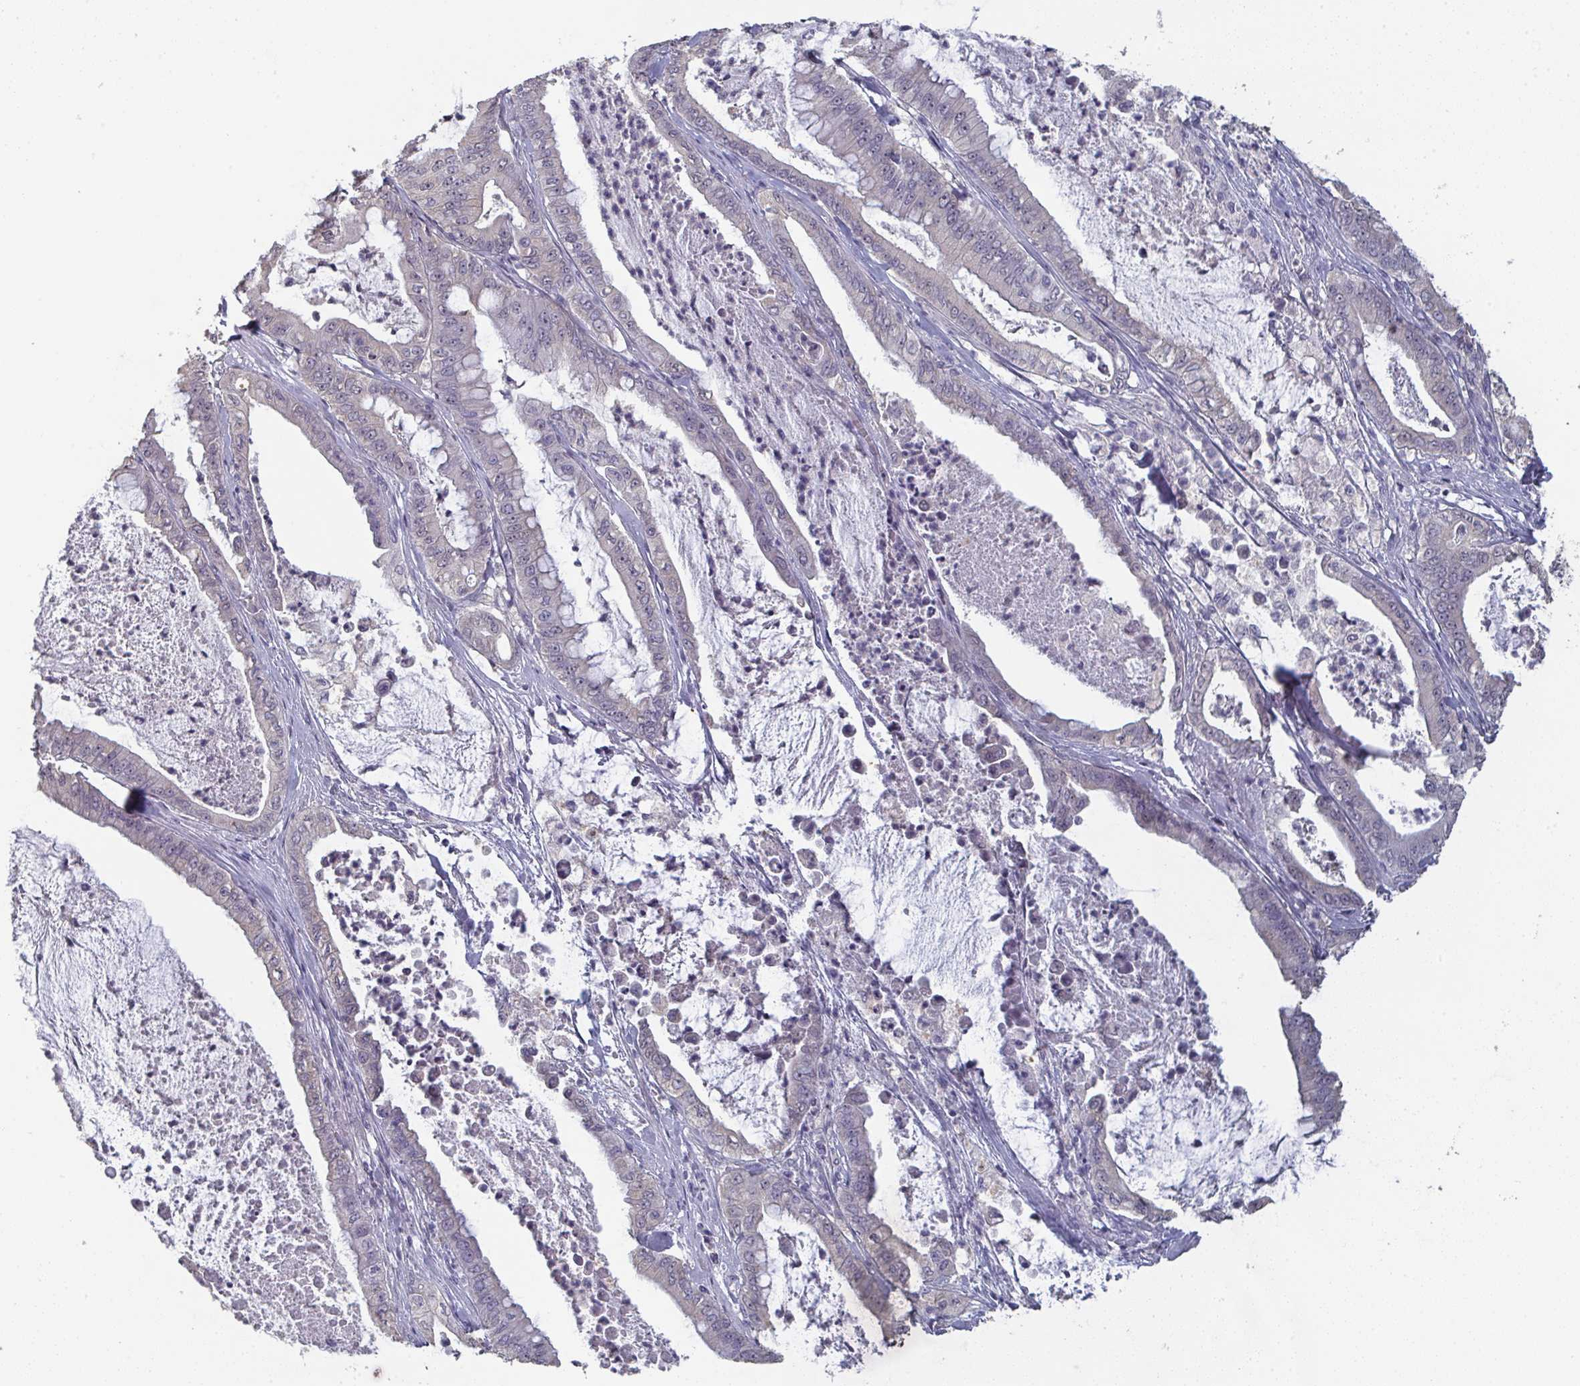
{"staining": {"intensity": "negative", "quantity": "none", "location": "none"}, "tissue": "pancreatic cancer", "cell_type": "Tumor cells", "image_type": "cancer", "snomed": [{"axis": "morphology", "description": "Adenocarcinoma, NOS"}, {"axis": "topography", "description": "Pancreas"}], "caption": "There is no significant staining in tumor cells of pancreatic adenocarcinoma. Nuclei are stained in blue.", "gene": "LIX1", "patient": {"sex": "male", "age": 71}}